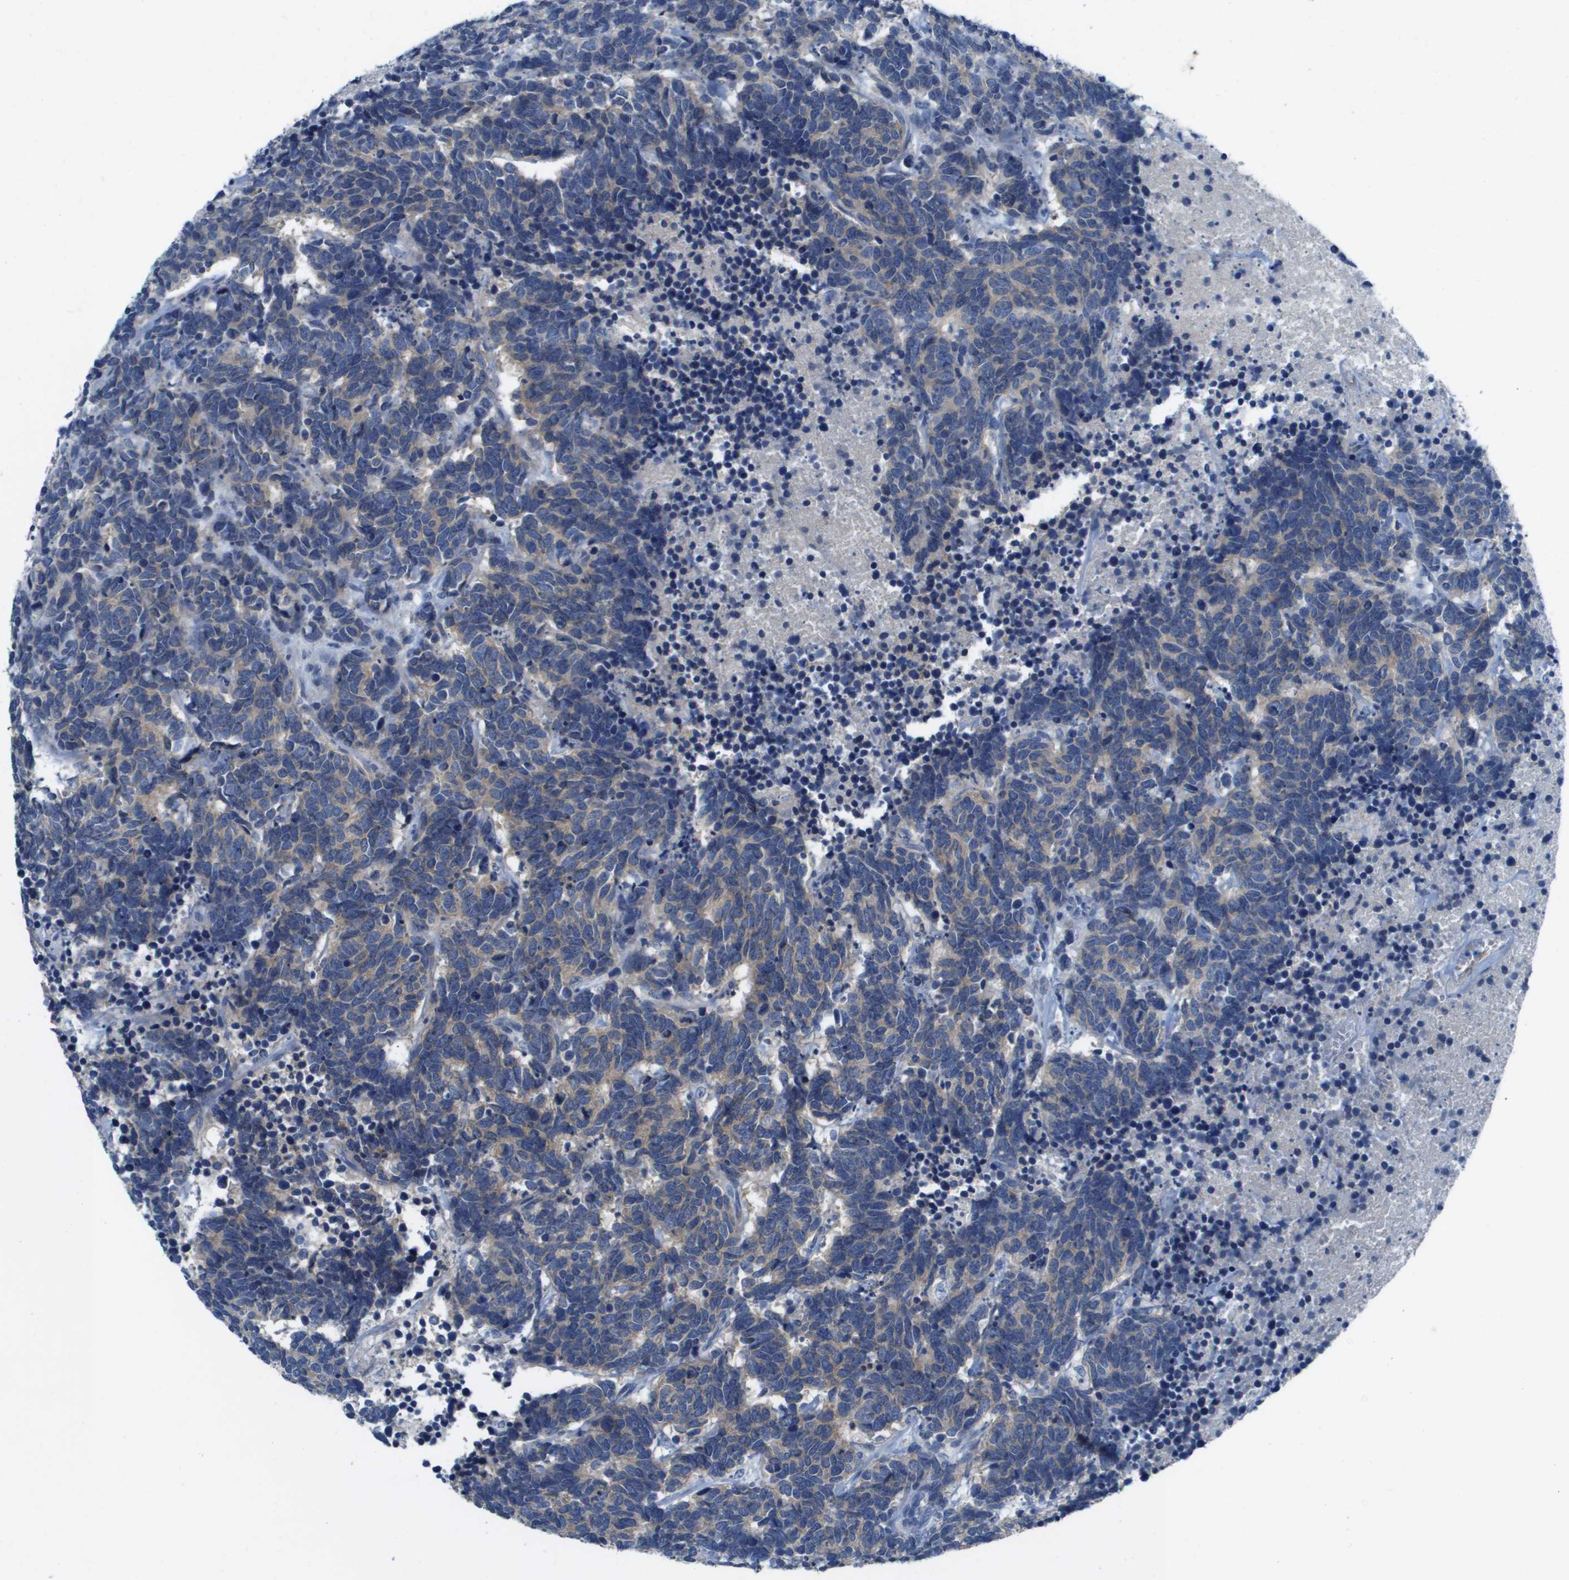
{"staining": {"intensity": "negative", "quantity": "none", "location": "none"}, "tissue": "carcinoid", "cell_type": "Tumor cells", "image_type": "cancer", "snomed": [{"axis": "morphology", "description": "Carcinoma, NOS"}, {"axis": "morphology", "description": "Carcinoid, malignant, NOS"}, {"axis": "topography", "description": "Urinary bladder"}], "caption": "Immunohistochemistry micrograph of neoplastic tissue: carcinoma stained with DAB exhibits no significant protein positivity in tumor cells.", "gene": "NCS1", "patient": {"sex": "male", "age": 57}}